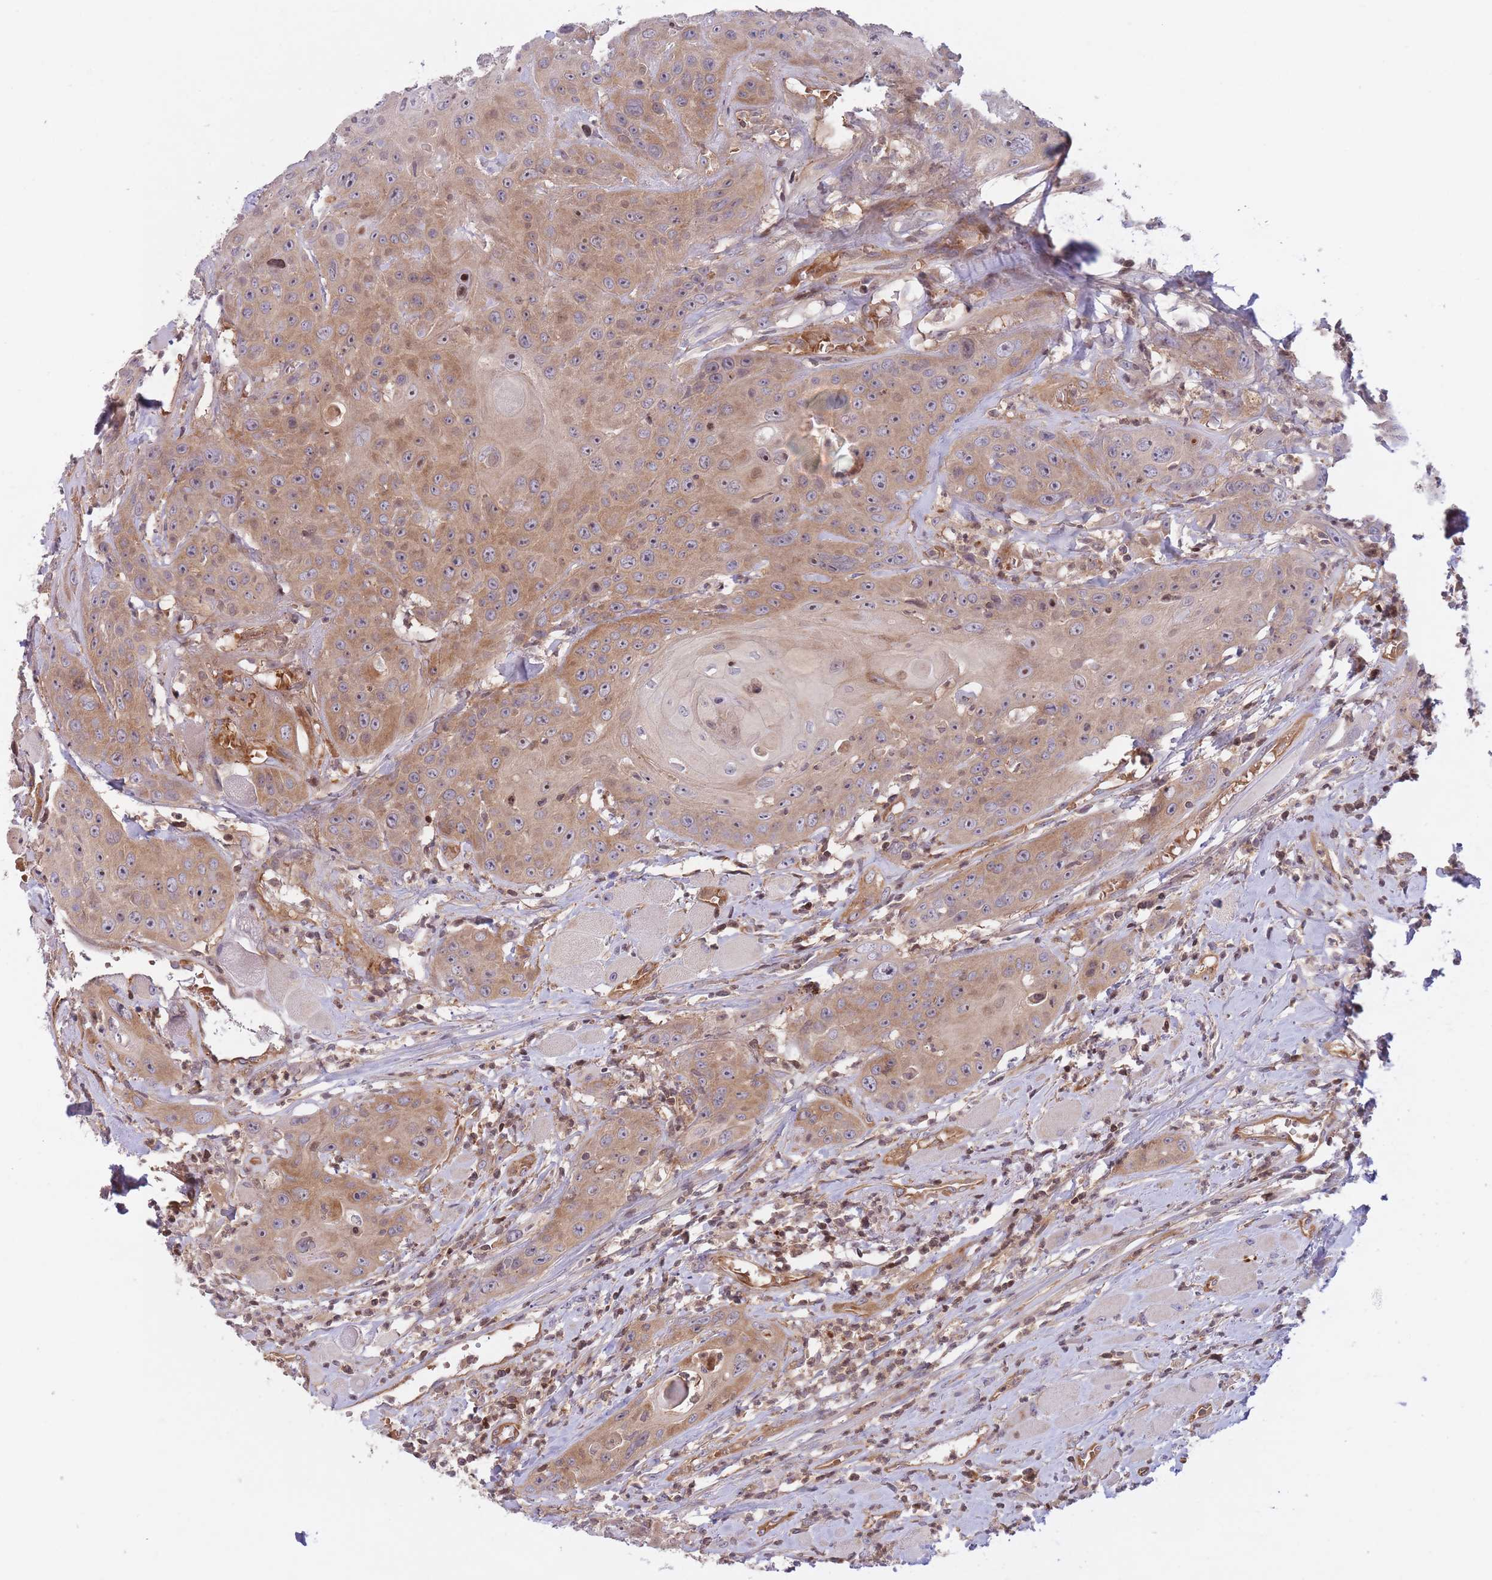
{"staining": {"intensity": "moderate", "quantity": ">75%", "location": "cytoplasmic/membranous"}, "tissue": "head and neck cancer", "cell_type": "Tumor cells", "image_type": "cancer", "snomed": [{"axis": "morphology", "description": "Squamous cell carcinoma, NOS"}, {"axis": "topography", "description": "Head-Neck"}], "caption": "A photomicrograph showing moderate cytoplasmic/membranous expression in about >75% of tumor cells in head and neck squamous cell carcinoma, as visualized by brown immunohistochemical staining.", "gene": "SLC35F5", "patient": {"sex": "female", "age": 59}}